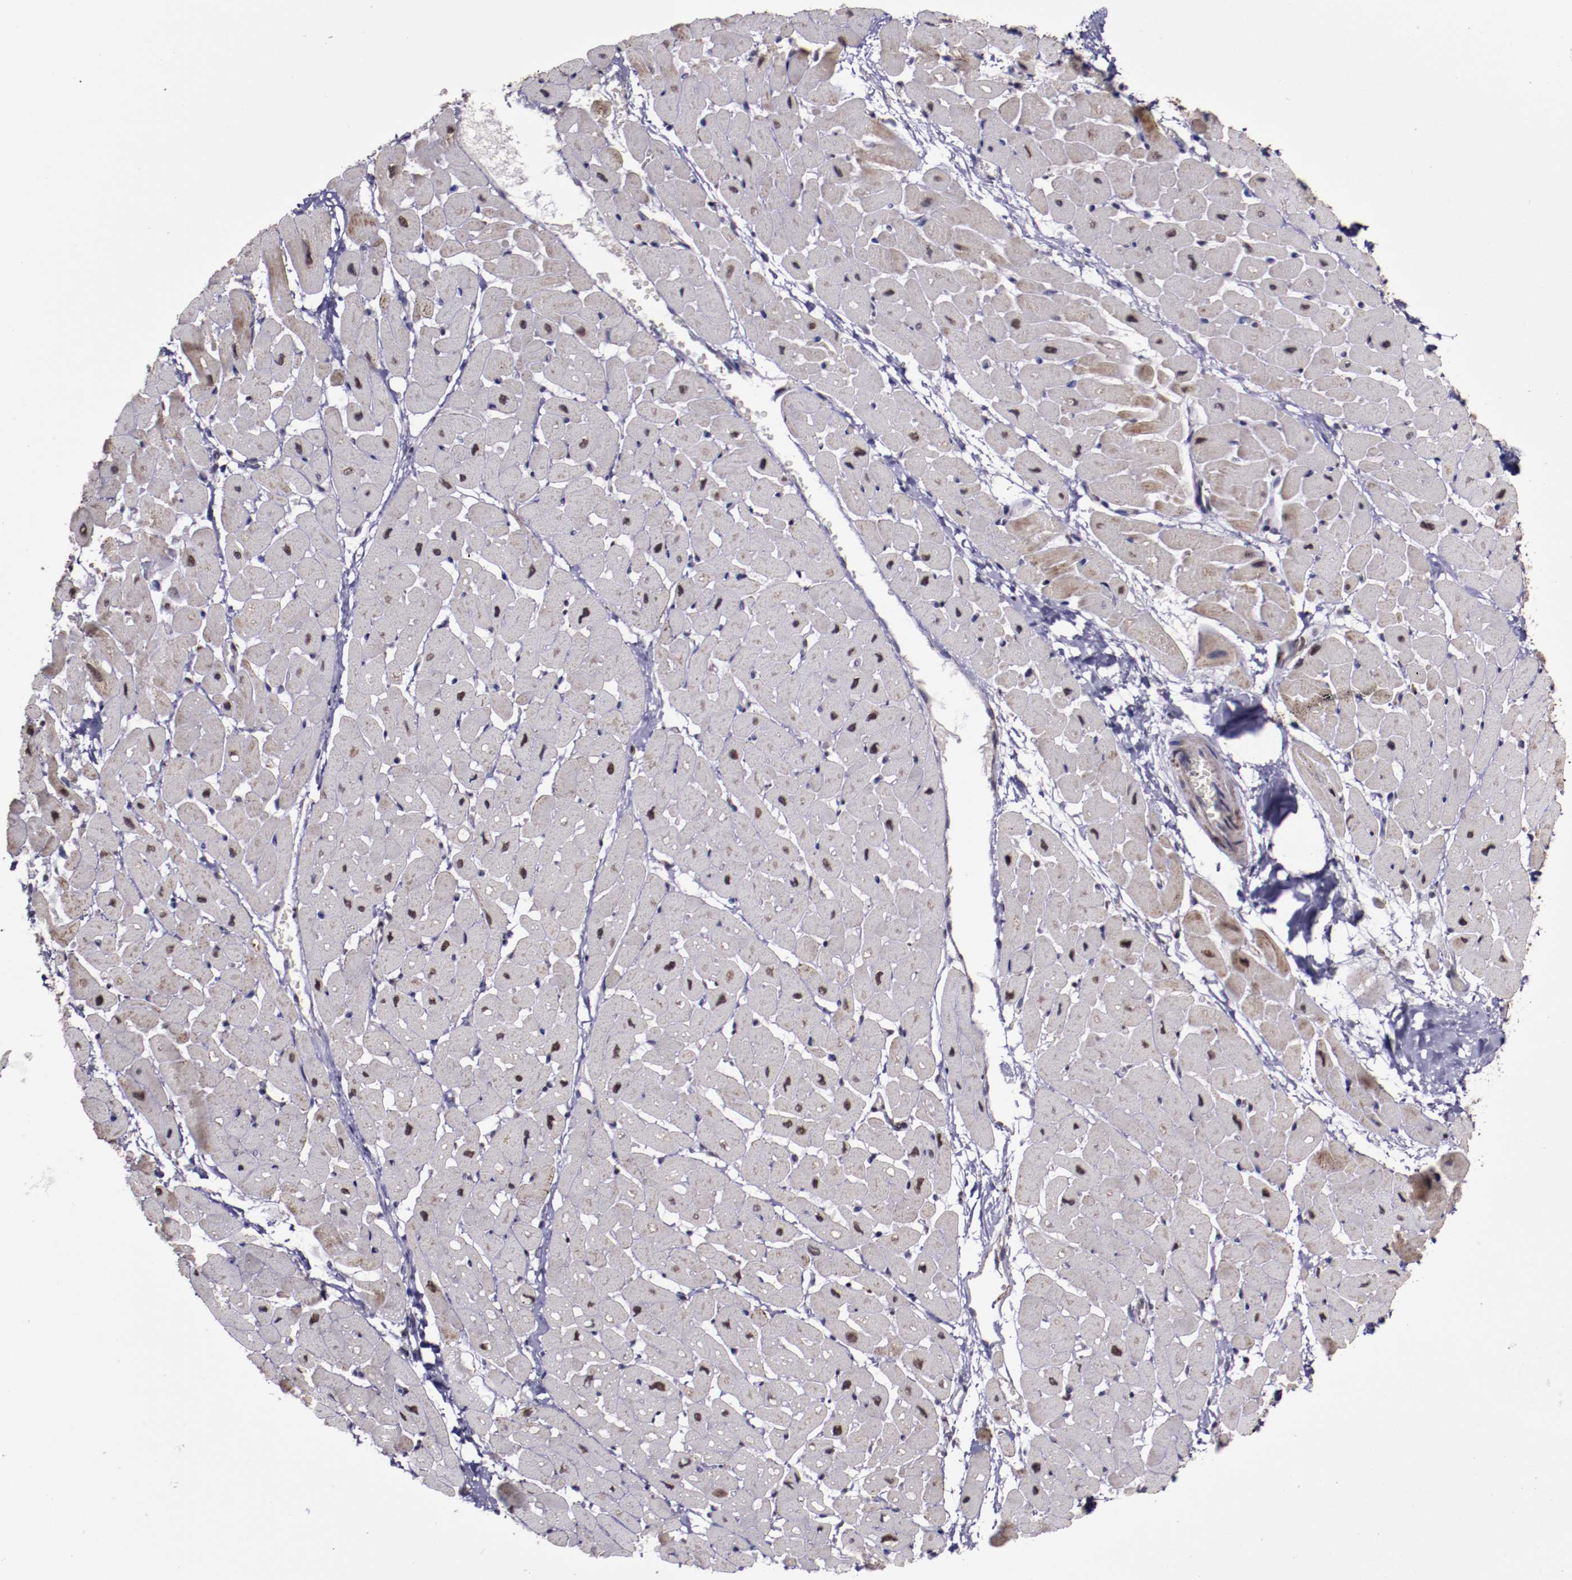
{"staining": {"intensity": "weak", "quantity": ">75%", "location": "cytoplasmic/membranous"}, "tissue": "heart muscle", "cell_type": "Cardiomyocytes", "image_type": "normal", "snomed": [{"axis": "morphology", "description": "Normal tissue, NOS"}, {"axis": "topography", "description": "Heart"}], "caption": "Immunohistochemical staining of normal human heart muscle exhibits weak cytoplasmic/membranous protein staining in approximately >75% of cardiomyocytes. Ihc stains the protein of interest in brown and the nuclei are stained blue.", "gene": "LONP1", "patient": {"sex": "male", "age": 45}}